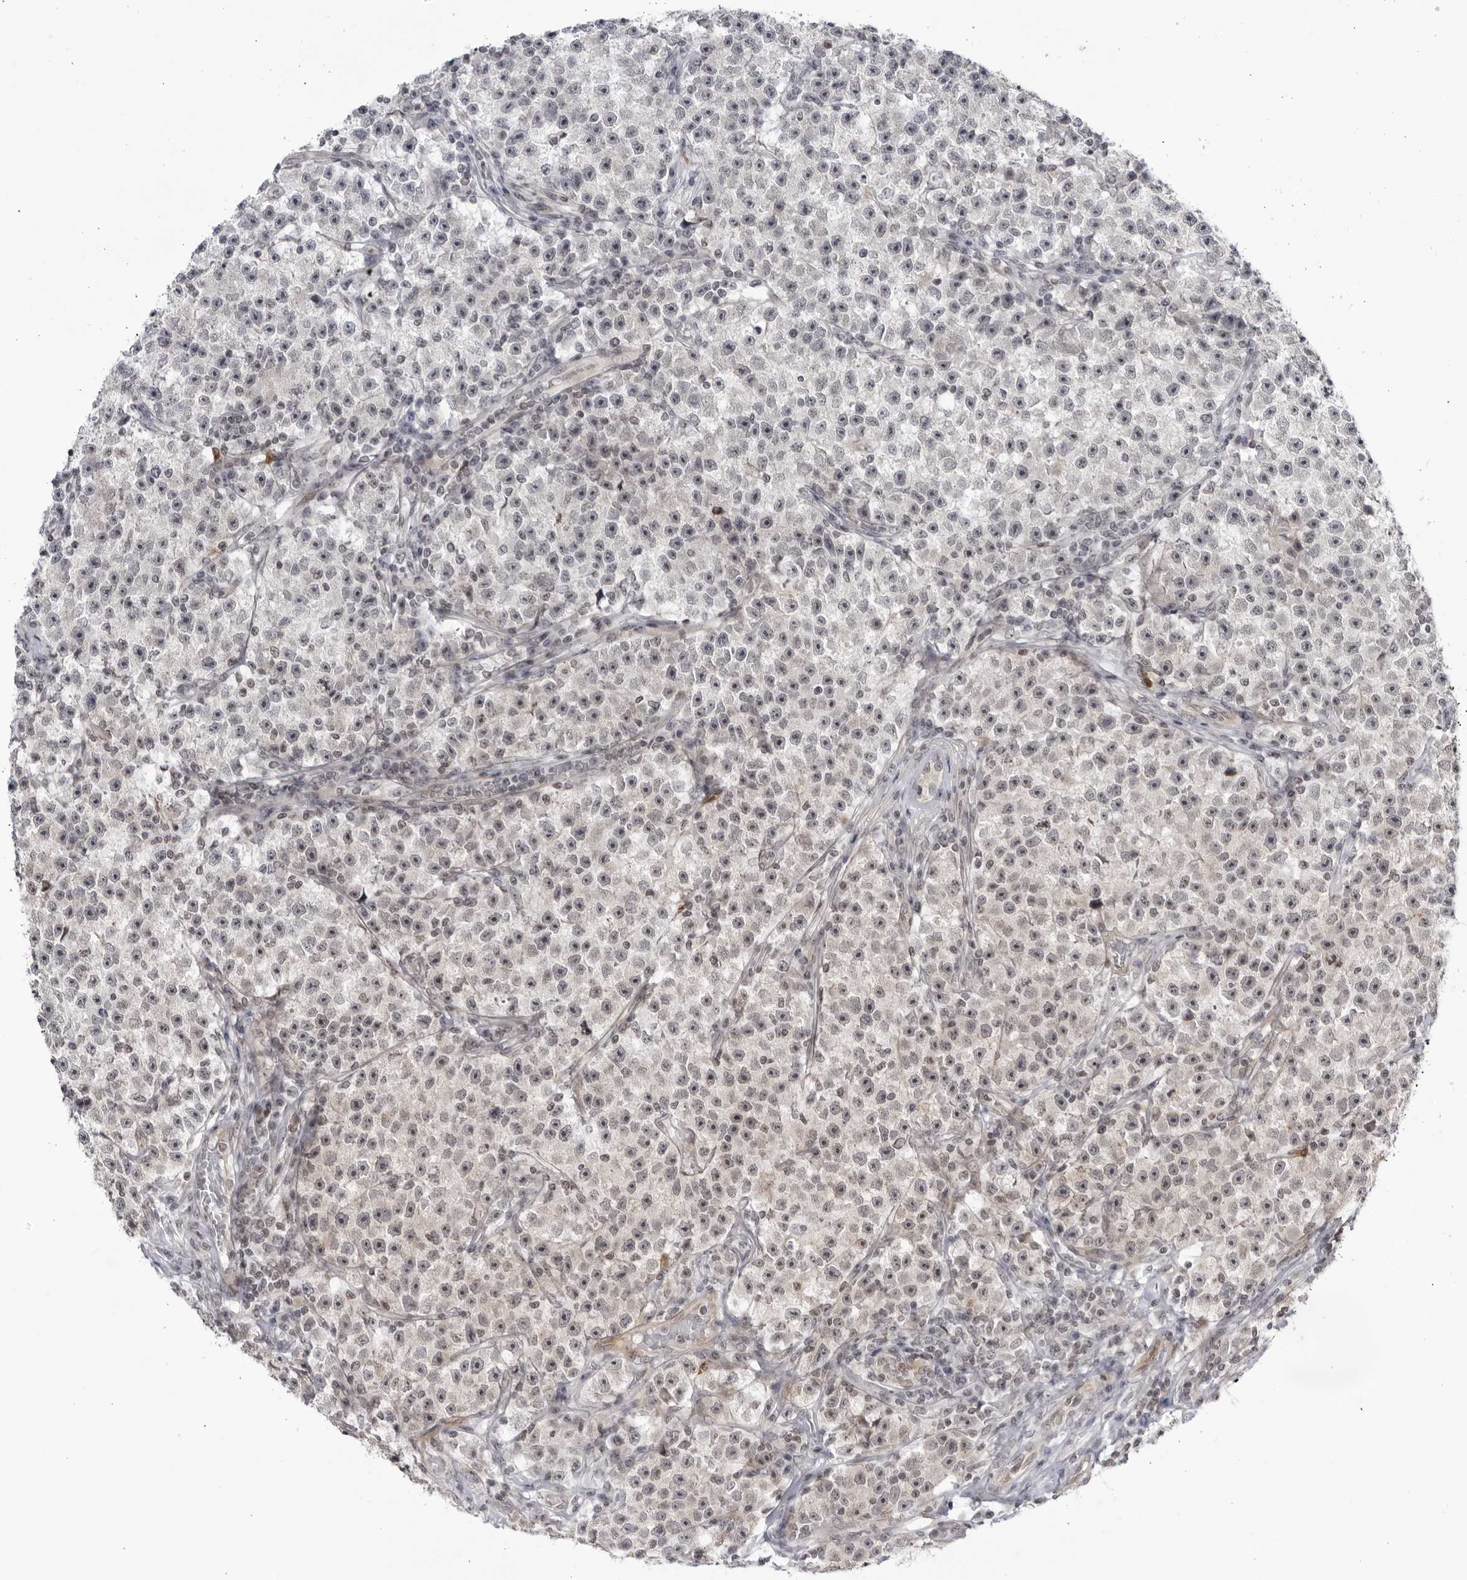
{"staining": {"intensity": "weak", "quantity": ">75%", "location": "nuclear"}, "tissue": "testis cancer", "cell_type": "Tumor cells", "image_type": "cancer", "snomed": [{"axis": "morphology", "description": "Seminoma, NOS"}, {"axis": "topography", "description": "Testis"}], "caption": "A micrograph of seminoma (testis) stained for a protein demonstrates weak nuclear brown staining in tumor cells.", "gene": "CNBD1", "patient": {"sex": "male", "age": 22}}